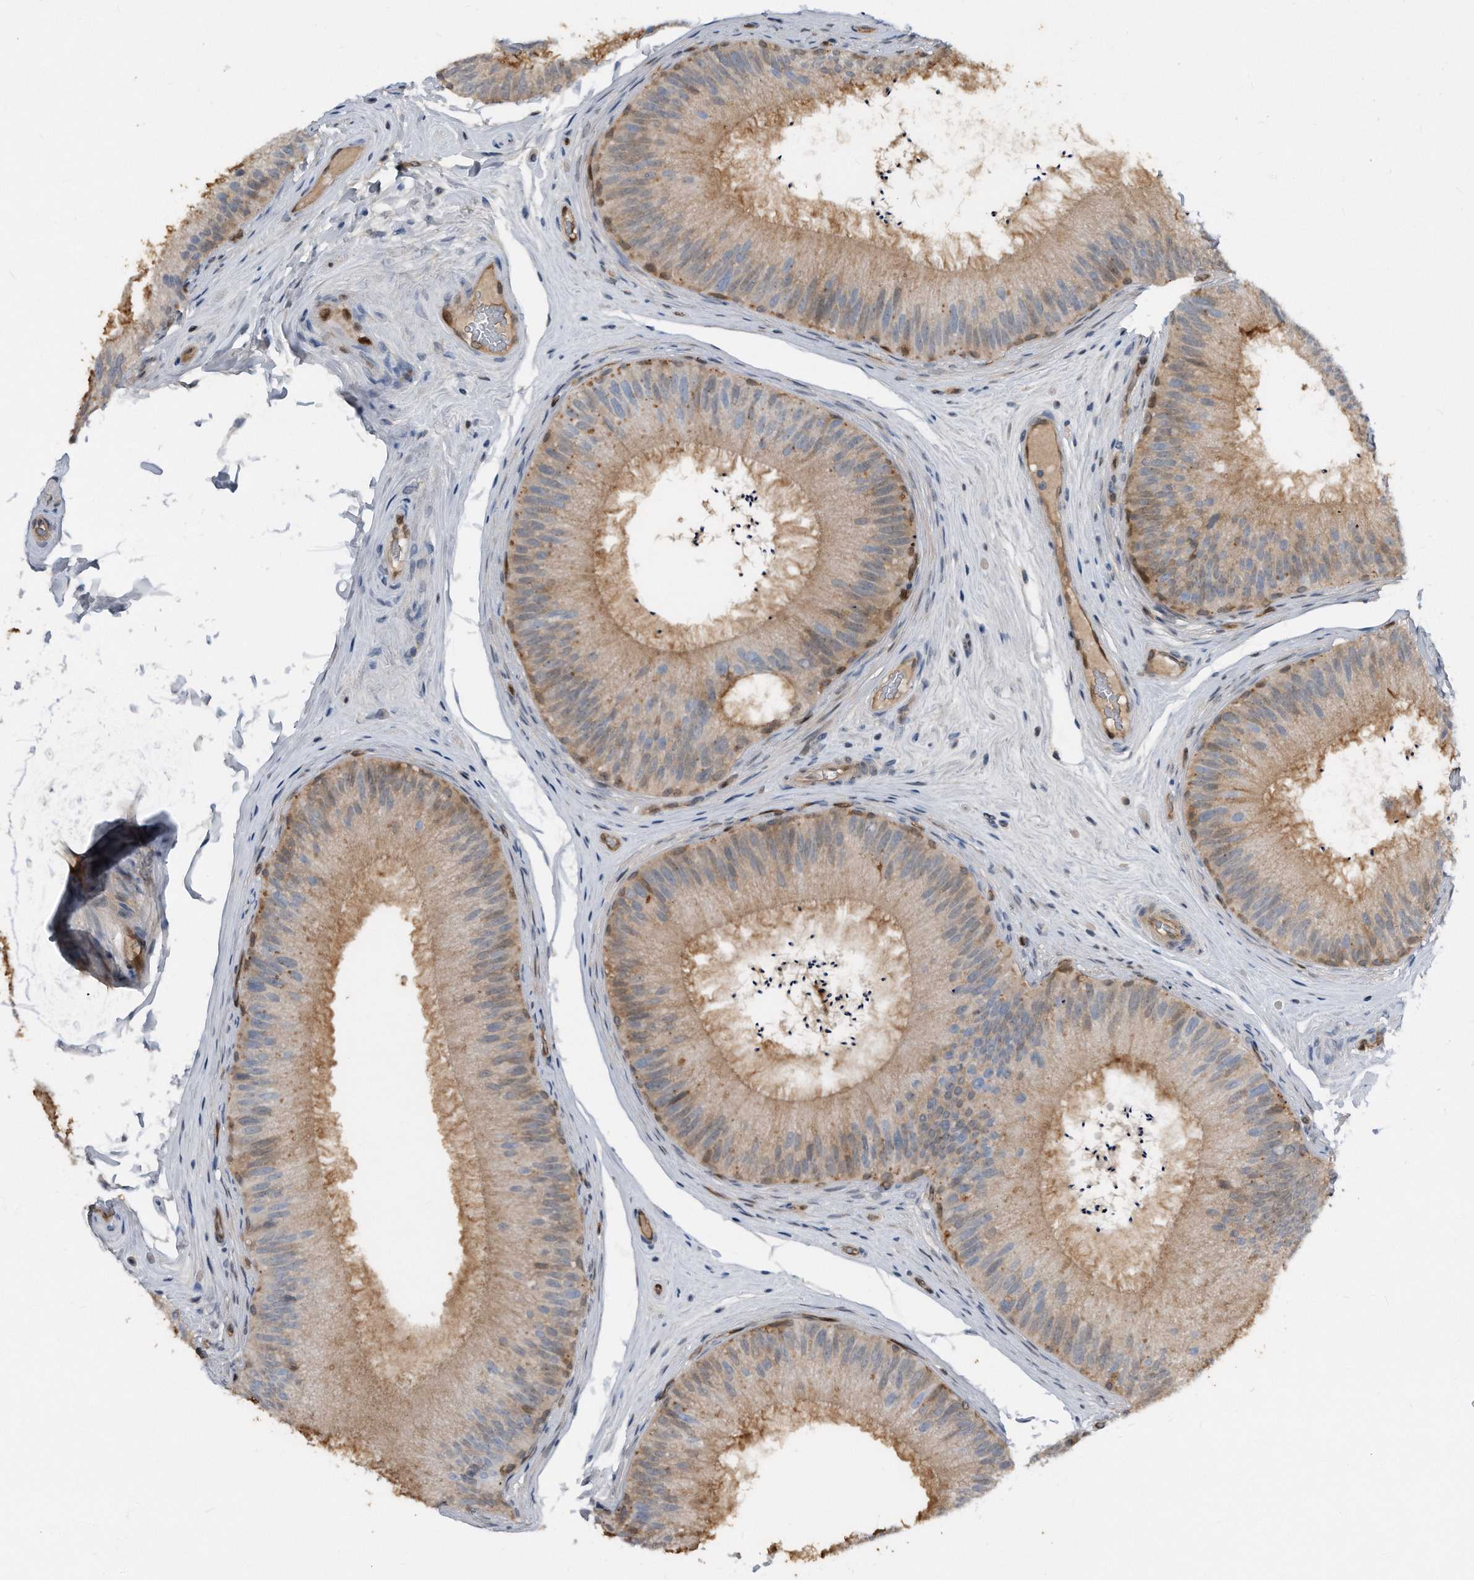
{"staining": {"intensity": "moderate", "quantity": "25%-75%", "location": "cytoplasmic/membranous"}, "tissue": "epididymis", "cell_type": "Glandular cells", "image_type": "normal", "snomed": [{"axis": "morphology", "description": "Normal tissue, NOS"}, {"axis": "topography", "description": "Epididymis"}], "caption": "IHC photomicrograph of normal epididymis: epididymis stained using IHC reveals medium levels of moderate protein expression localized specifically in the cytoplasmic/membranous of glandular cells, appearing as a cytoplasmic/membranous brown color.", "gene": "MAP2K6", "patient": {"sex": "male", "age": 45}}